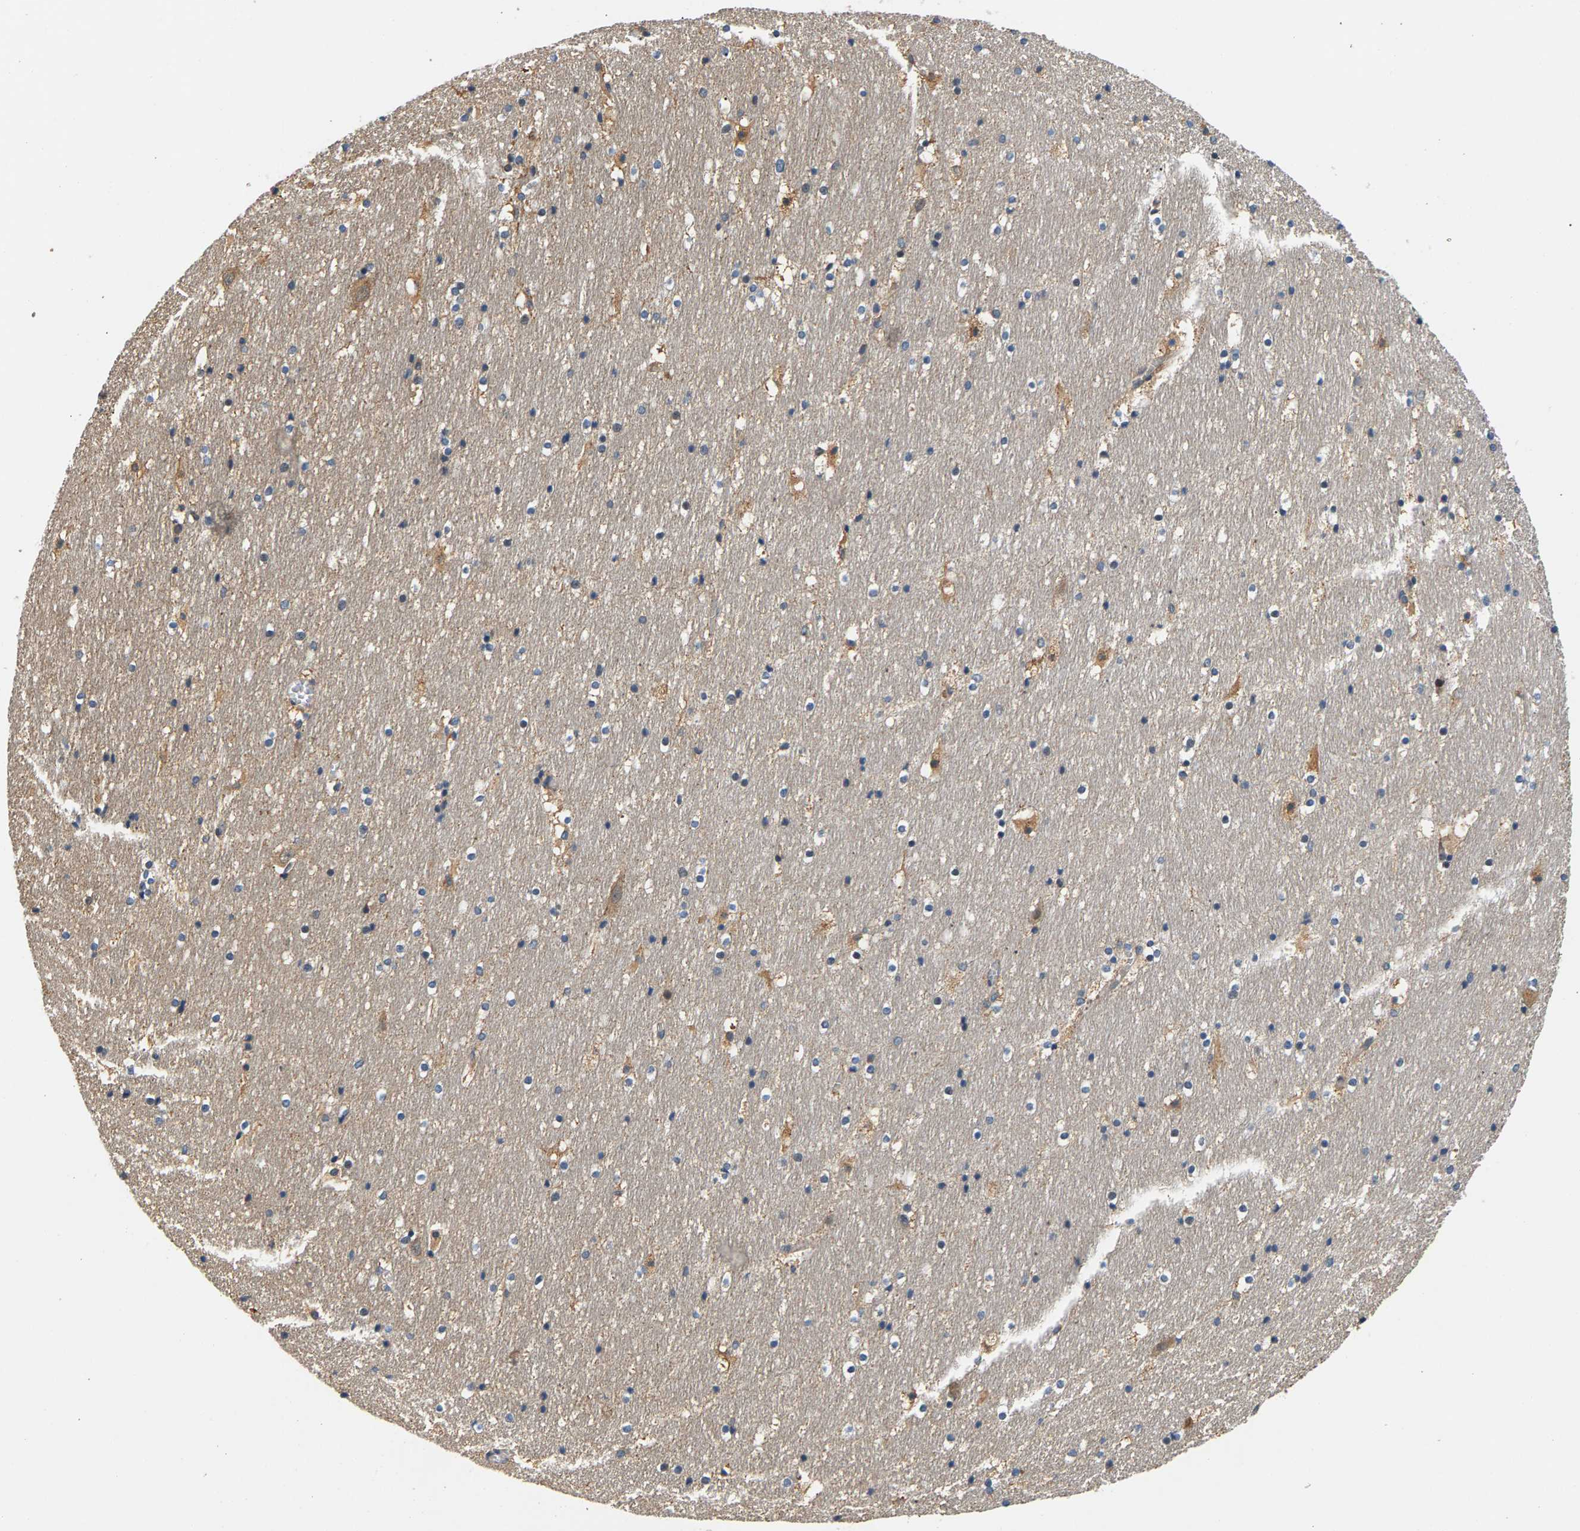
{"staining": {"intensity": "weak", "quantity": "<25%", "location": "cytoplasmic/membranous"}, "tissue": "hippocampus", "cell_type": "Glial cells", "image_type": "normal", "snomed": [{"axis": "morphology", "description": "Normal tissue, NOS"}, {"axis": "topography", "description": "Hippocampus"}], "caption": "IHC of benign hippocampus shows no expression in glial cells. (DAB (3,3'-diaminobenzidine) IHC visualized using brightfield microscopy, high magnification).", "gene": "FAM78A", "patient": {"sex": "male", "age": 45}}